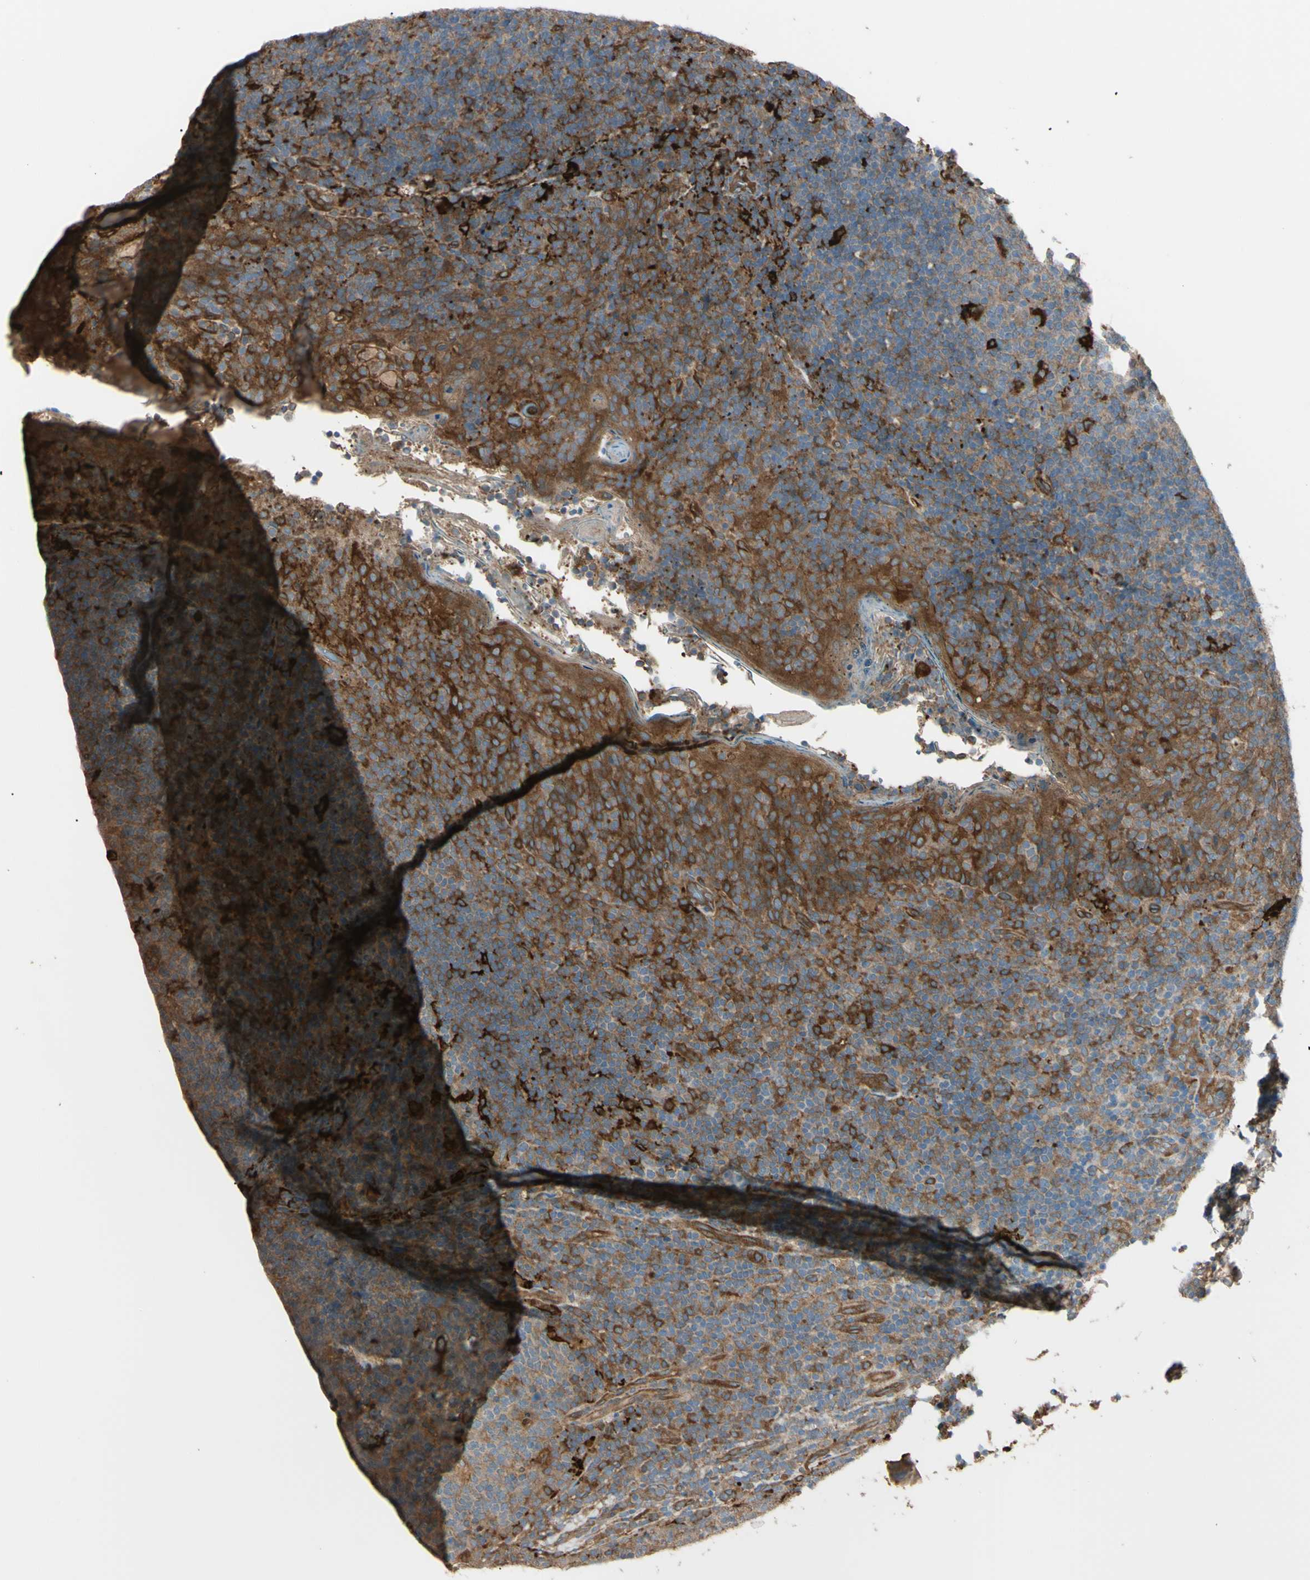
{"staining": {"intensity": "moderate", "quantity": ">75%", "location": "cytoplasmic/membranous"}, "tissue": "tonsil", "cell_type": "Germinal center cells", "image_type": "normal", "snomed": [{"axis": "morphology", "description": "Normal tissue, NOS"}, {"axis": "topography", "description": "Tonsil"}], "caption": "Immunohistochemistry (IHC) staining of unremarkable tonsil, which demonstrates medium levels of moderate cytoplasmic/membranous positivity in about >75% of germinal center cells indicating moderate cytoplasmic/membranous protein positivity. The staining was performed using DAB (3,3'-diaminobenzidine) (brown) for protein detection and nuclei were counterstained in hematoxylin (blue).", "gene": "PTPN12", "patient": {"sex": "male", "age": 17}}